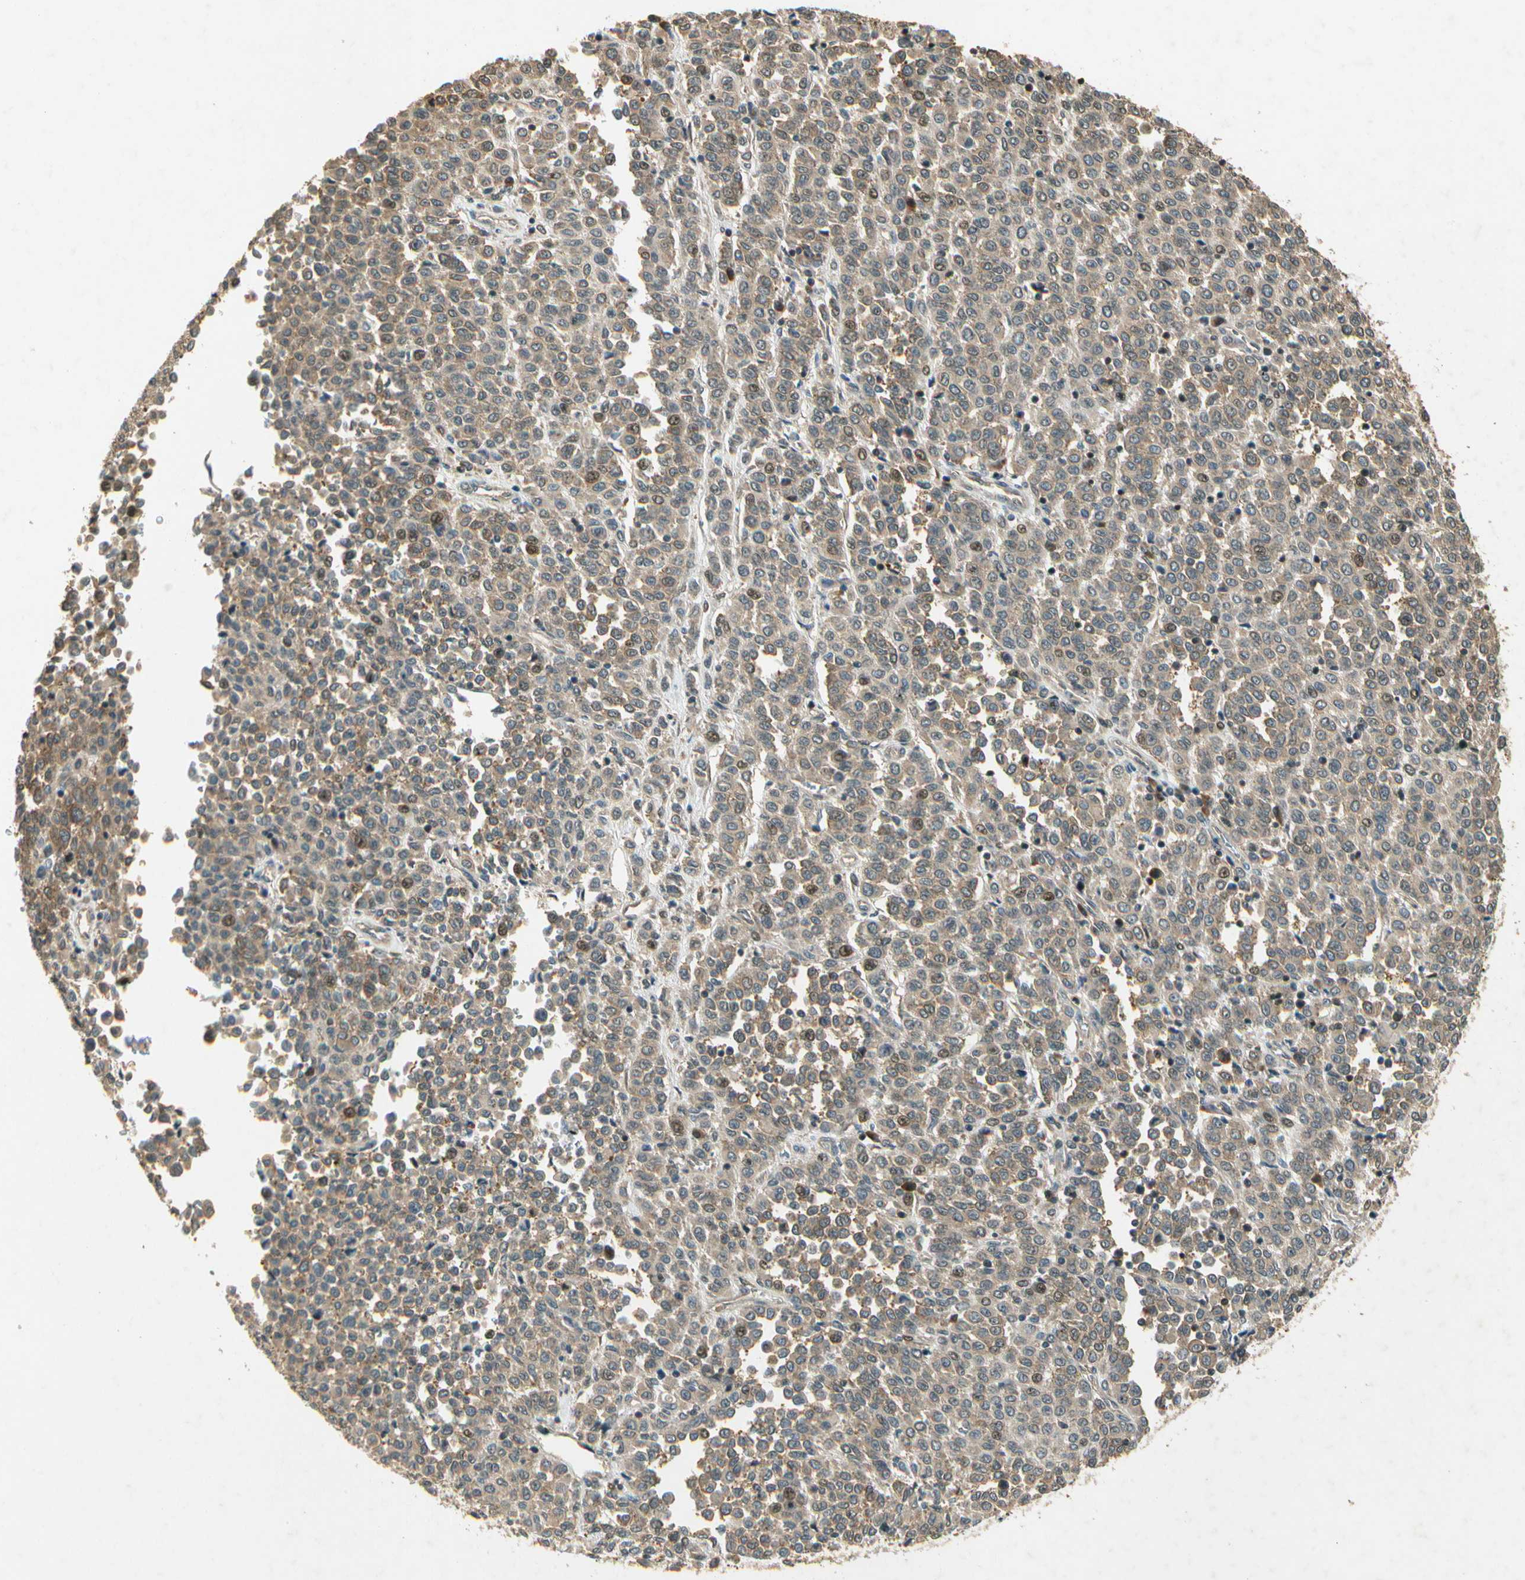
{"staining": {"intensity": "weak", "quantity": ">75%", "location": "cytoplasmic/membranous"}, "tissue": "melanoma", "cell_type": "Tumor cells", "image_type": "cancer", "snomed": [{"axis": "morphology", "description": "Malignant melanoma, Metastatic site"}, {"axis": "topography", "description": "Pancreas"}], "caption": "Tumor cells demonstrate weak cytoplasmic/membranous staining in approximately >75% of cells in melanoma.", "gene": "EIF1AX", "patient": {"sex": "female", "age": 30}}